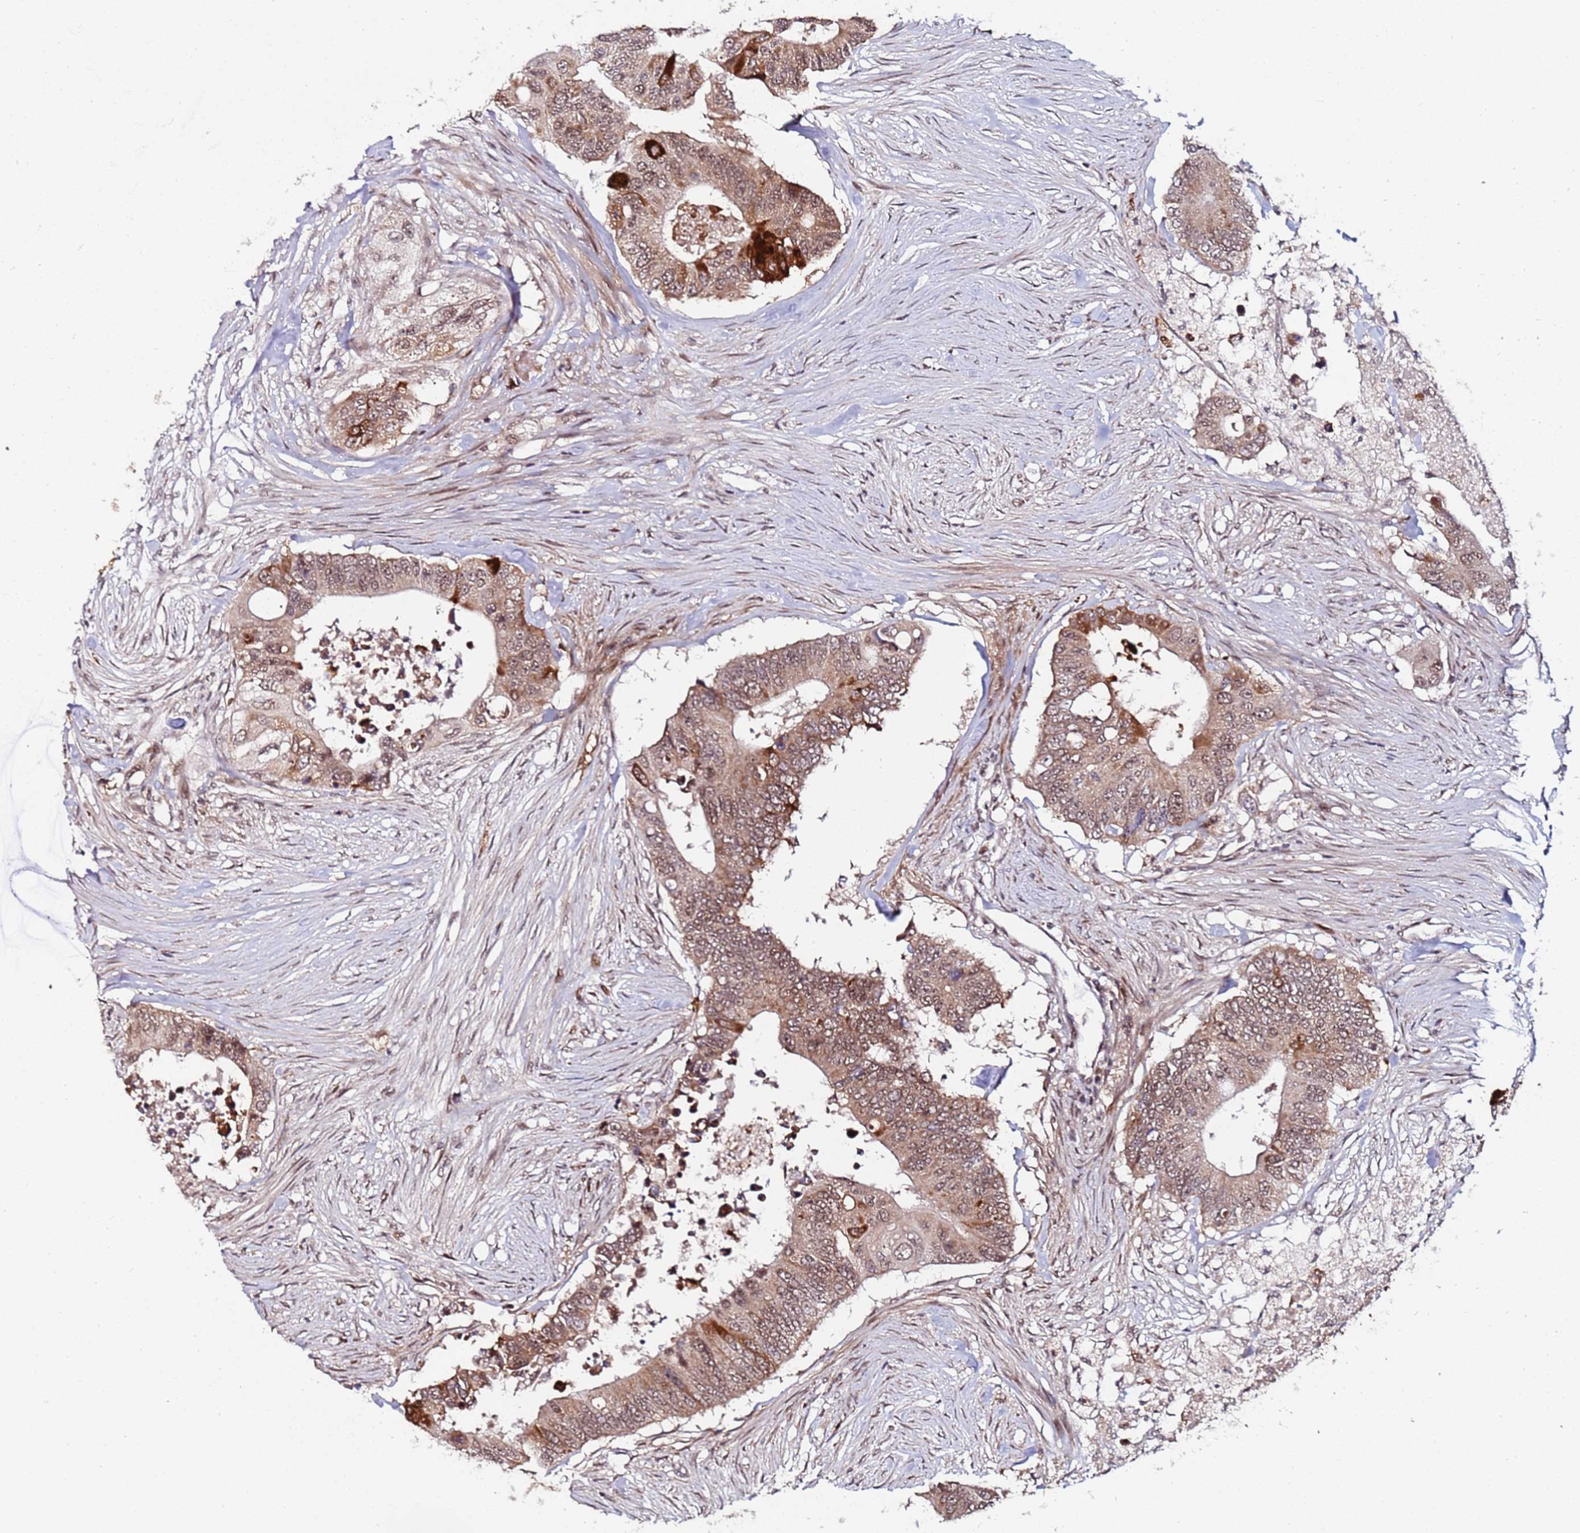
{"staining": {"intensity": "moderate", "quantity": ">75%", "location": "cytoplasmic/membranous,nuclear"}, "tissue": "colorectal cancer", "cell_type": "Tumor cells", "image_type": "cancer", "snomed": [{"axis": "morphology", "description": "Adenocarcinoma, NOS"}, {"axis": "topography", "description": "Colon"}], "caption": "The photomicrograph shows staining of colorectal adenocarcinoma, revealing moderate cytoplasmic/membranous and nuclear protein positivity (brown color) within tumor cells. (Stains: DAB in brown, nuclei in blue, Microscopy: brightfield microscopy at high magnification).", "gene": "PPM1H", "patient": {"sex": "male", "age": 71}}